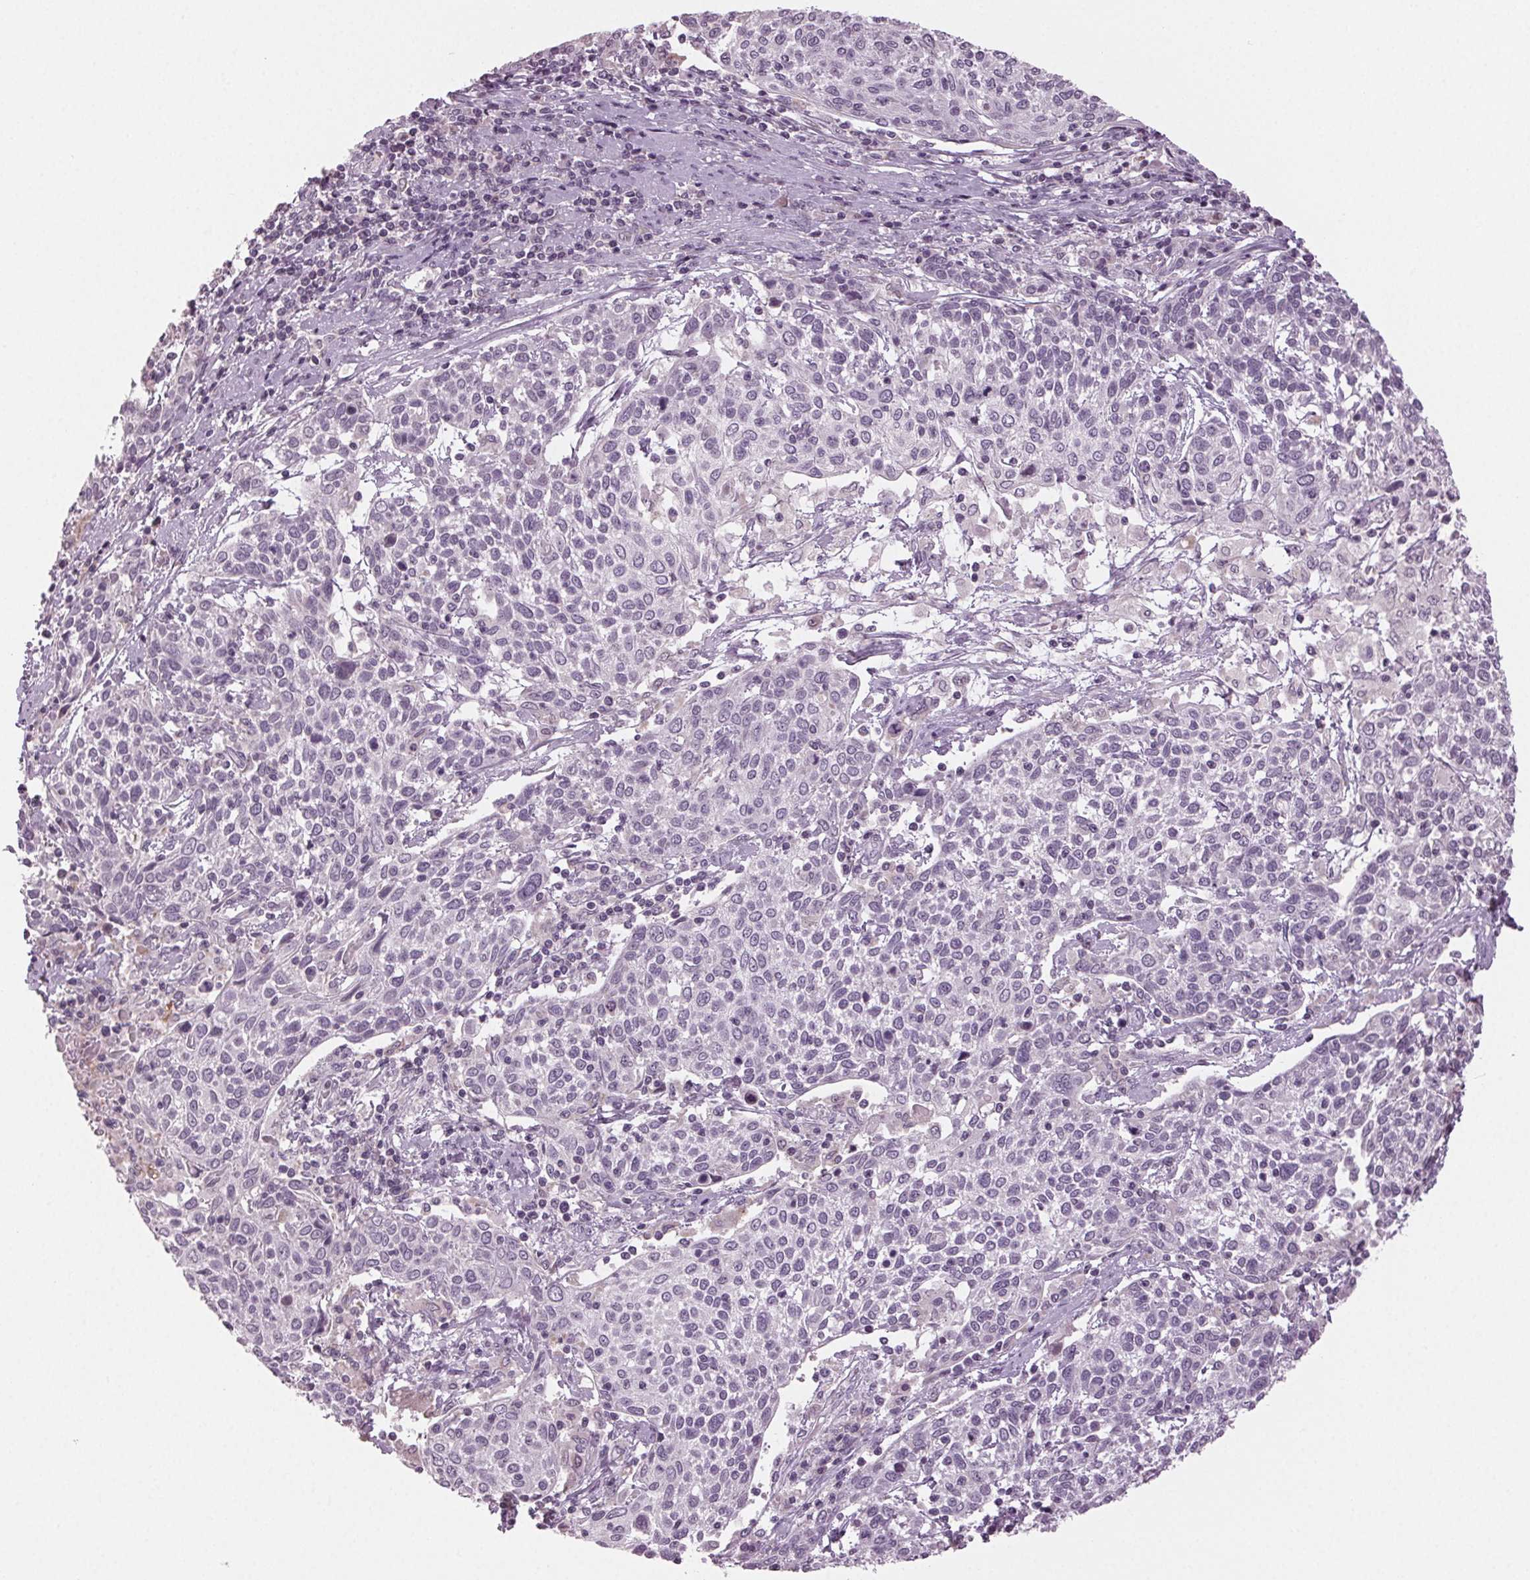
{"staining": {"intensity": "negative", "quantity": "none", "location": "none"}, "tissue": "cervical cancer", "cell_type": "Tumor cells", "image_type": "cancer", "snomed": [{"axis": "morphology", "description": "Squamous cell carcinoma, NOS"}, {"axis": "topography", "description": "Cervix"}], "caption": "Cervical cancer (squamous cell carcinoma) was stained to show a protein in brown. There is no significant expression in tumor cells.", "gene": "DNAH12", "patient": {"sex": "female", "age": 61}}